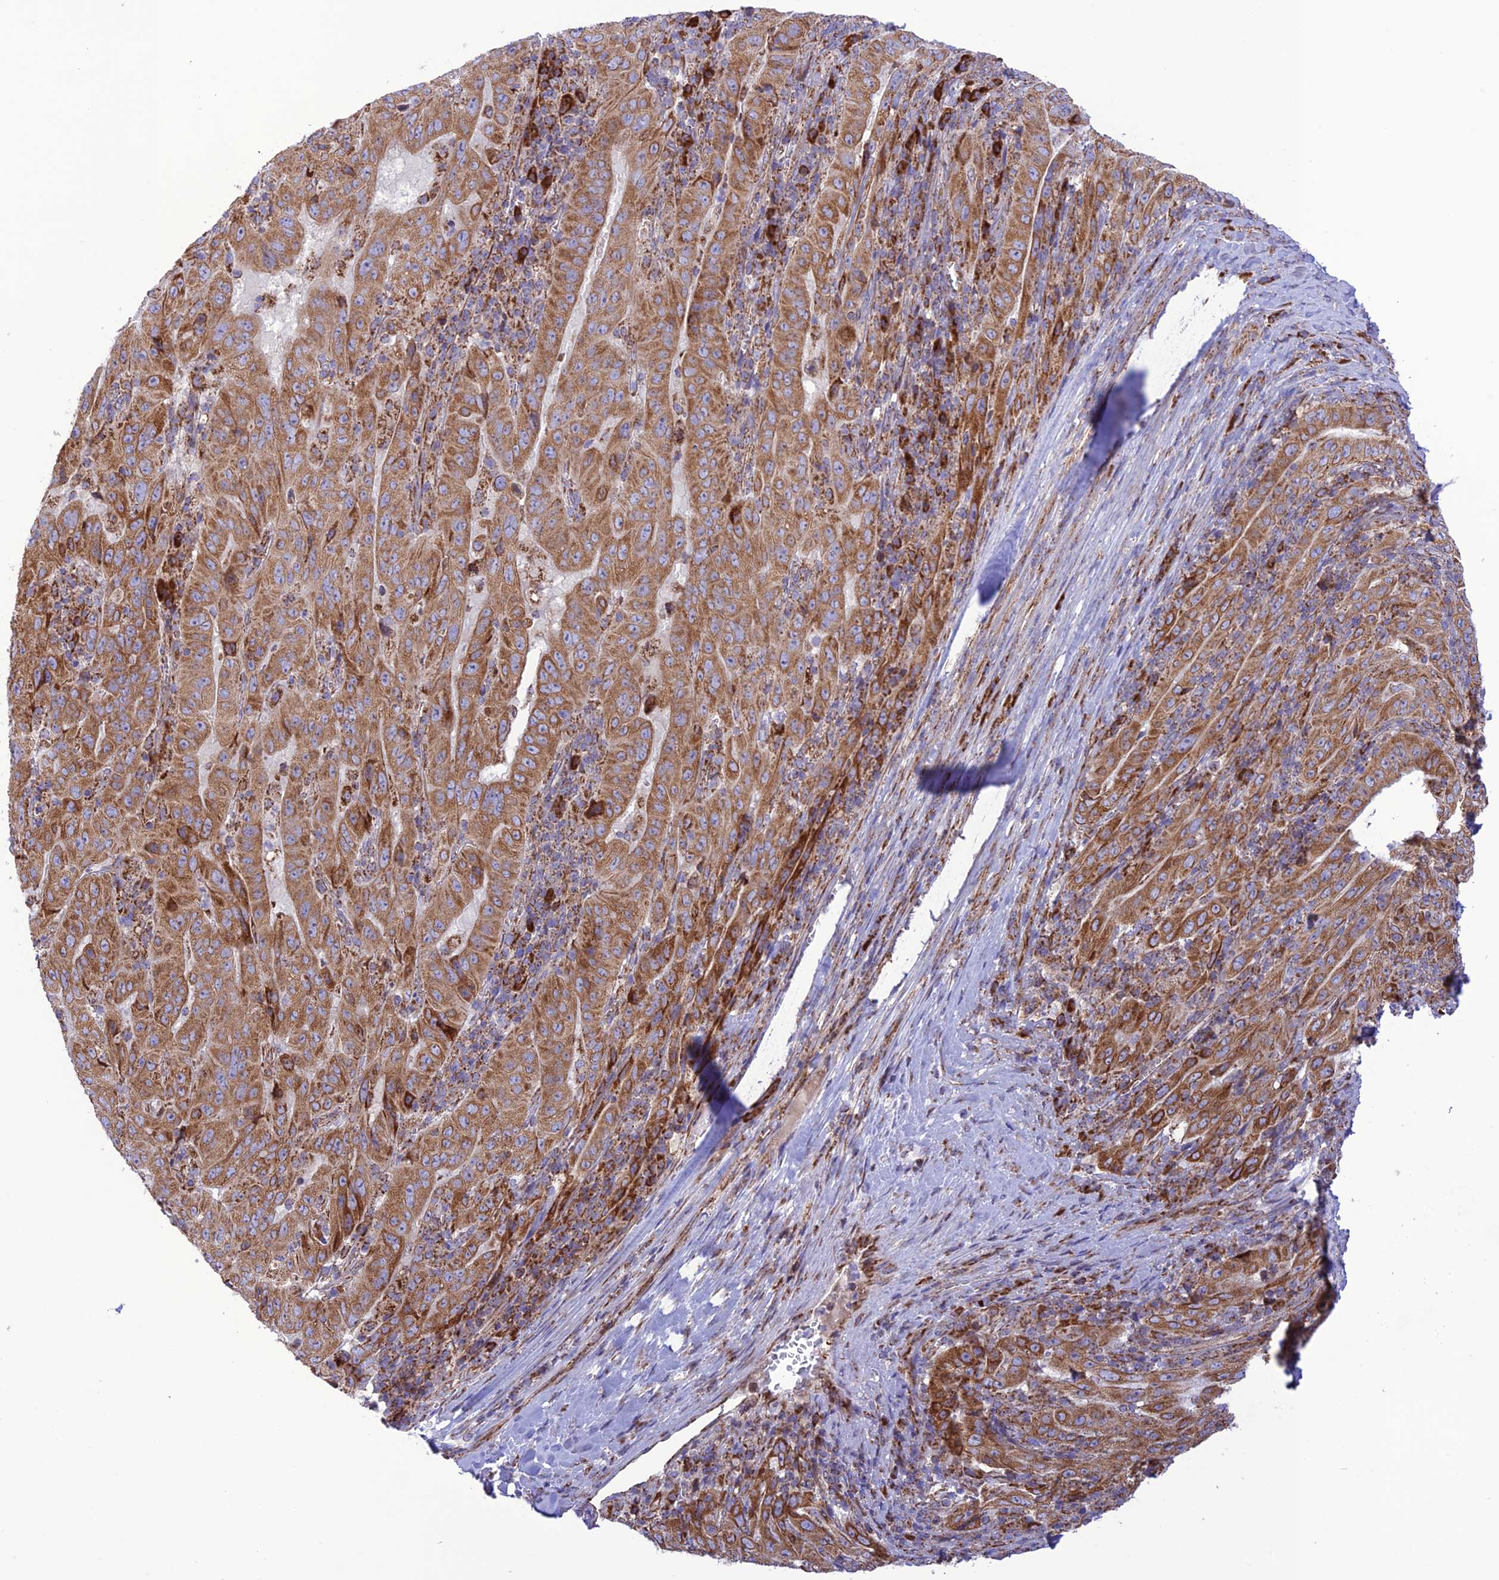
{"staining": {"intensity": "moderate", "quantity": ">75%", "location": "cytoplasmic/membranous"}, "tissue": "pancreatic cancer", "cell_type": "Tumor cells", "image_type": "cancer", "snomed": [{"axis": "morphology", "description": "Adenocarcinoma, NOS"}, {"axis": "topography", "description": "Pancreas"}], "caption": "Moderate cytoplasmic/membranous positivity for a protein is identified in about >75% of tumor cells of pancreatic cancer (adenocarcinoma) using immunohistochemistry (IHC).", "gene": "UAP1L1", "patient": {"sex": "male", "age": 63}}